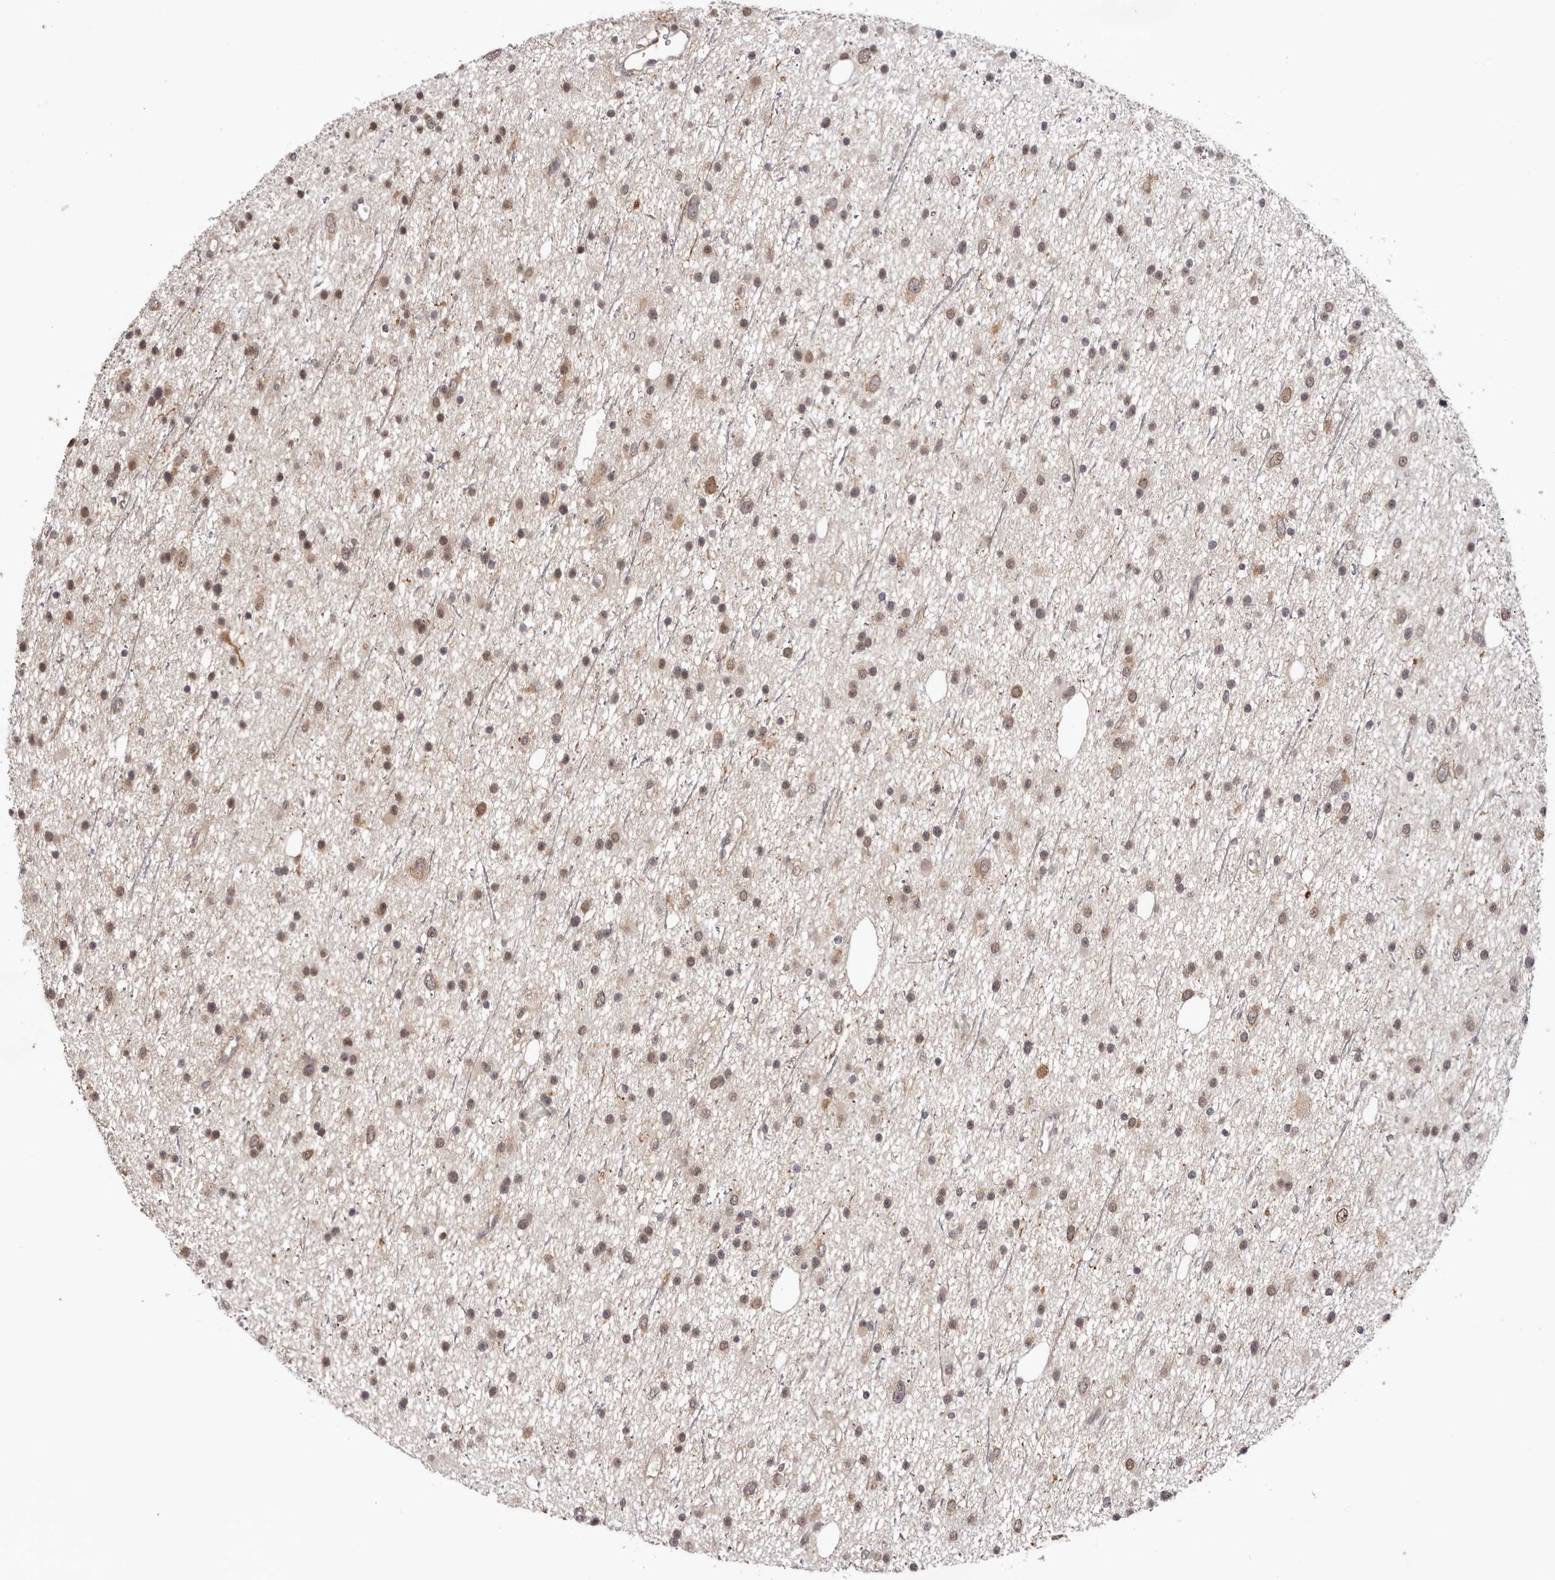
{"staining": {"intensity": "weak", "quantity": "25%-75%", "location": "cytoplasmic/membranous,nuclear"}, "tissue": "glioma", "cell_type": "Tumor cells", "image_type": "cancer", "snomed": [{"axis": "morphology", "description": "Glioma, malignant, Low grade"}, {"axis": "topography", "description": "Cerebral cortex"}], "caption": "Malignant glioma (low-grade) stained for a protein (brown) reveals weak cytoplasmic/membranous and nuclear positive expression in approximately 25%-75% of tumor cells.", "gene": "TBX5", "patient": {"sex": "female", "age": 39}}